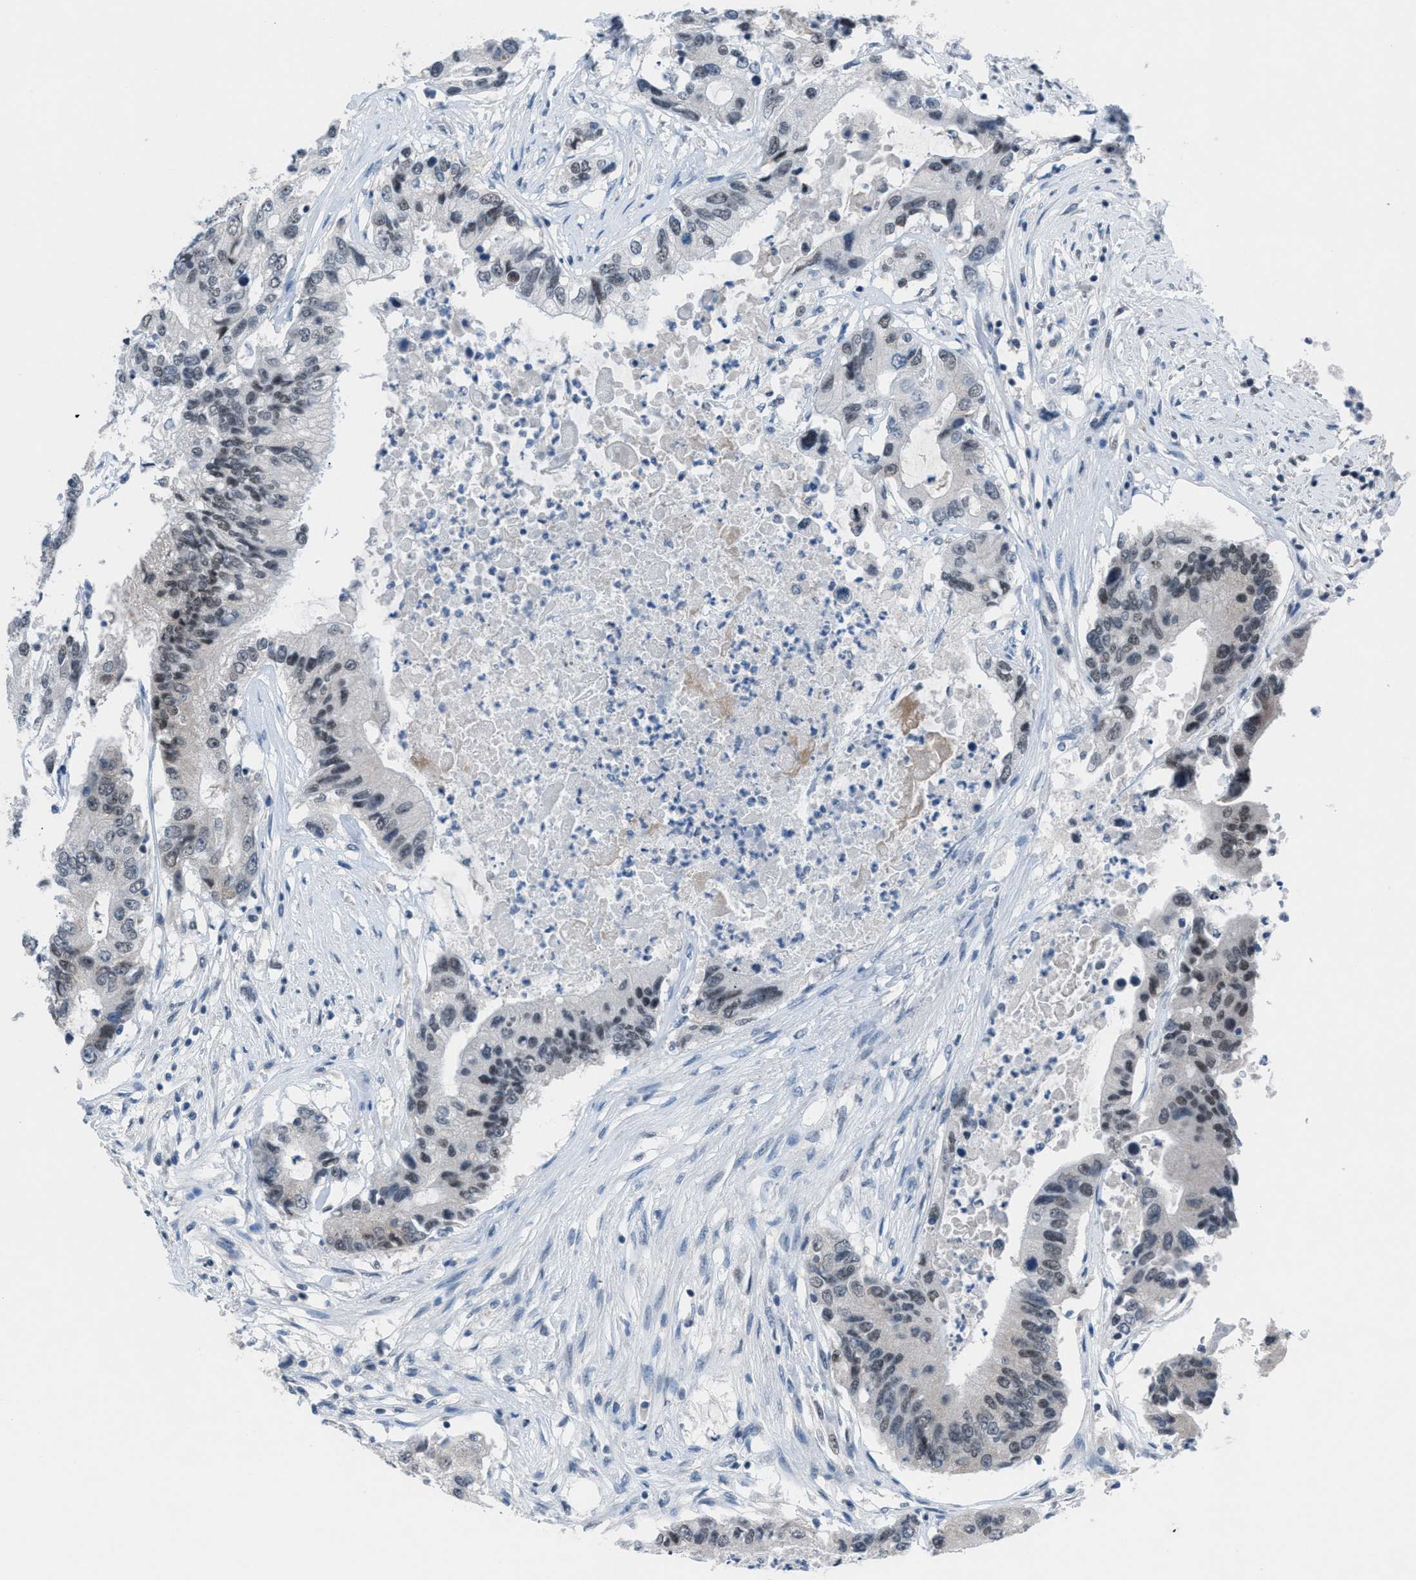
{"staining": {"intensity": "weak", "quantity": "25%-75%", "location": "nuclear"}, "tissue": "colorectal cancer", "cell_type": "Tumor cells", "image_type": "cancer", "snomed": [{"axis": "morphology", "description": "Adenocarcinoma, NOS"}, {"axis": "topography", "description": "Colon"}], "caption": "Colorectal adenocarcinoma stained with a brown dye exhibits weak nuclear positive positivity in approximately 25%-75% of tumor cells.", "gene": "ANAPC11", "patient": {"sex": "female", "age": 77}}